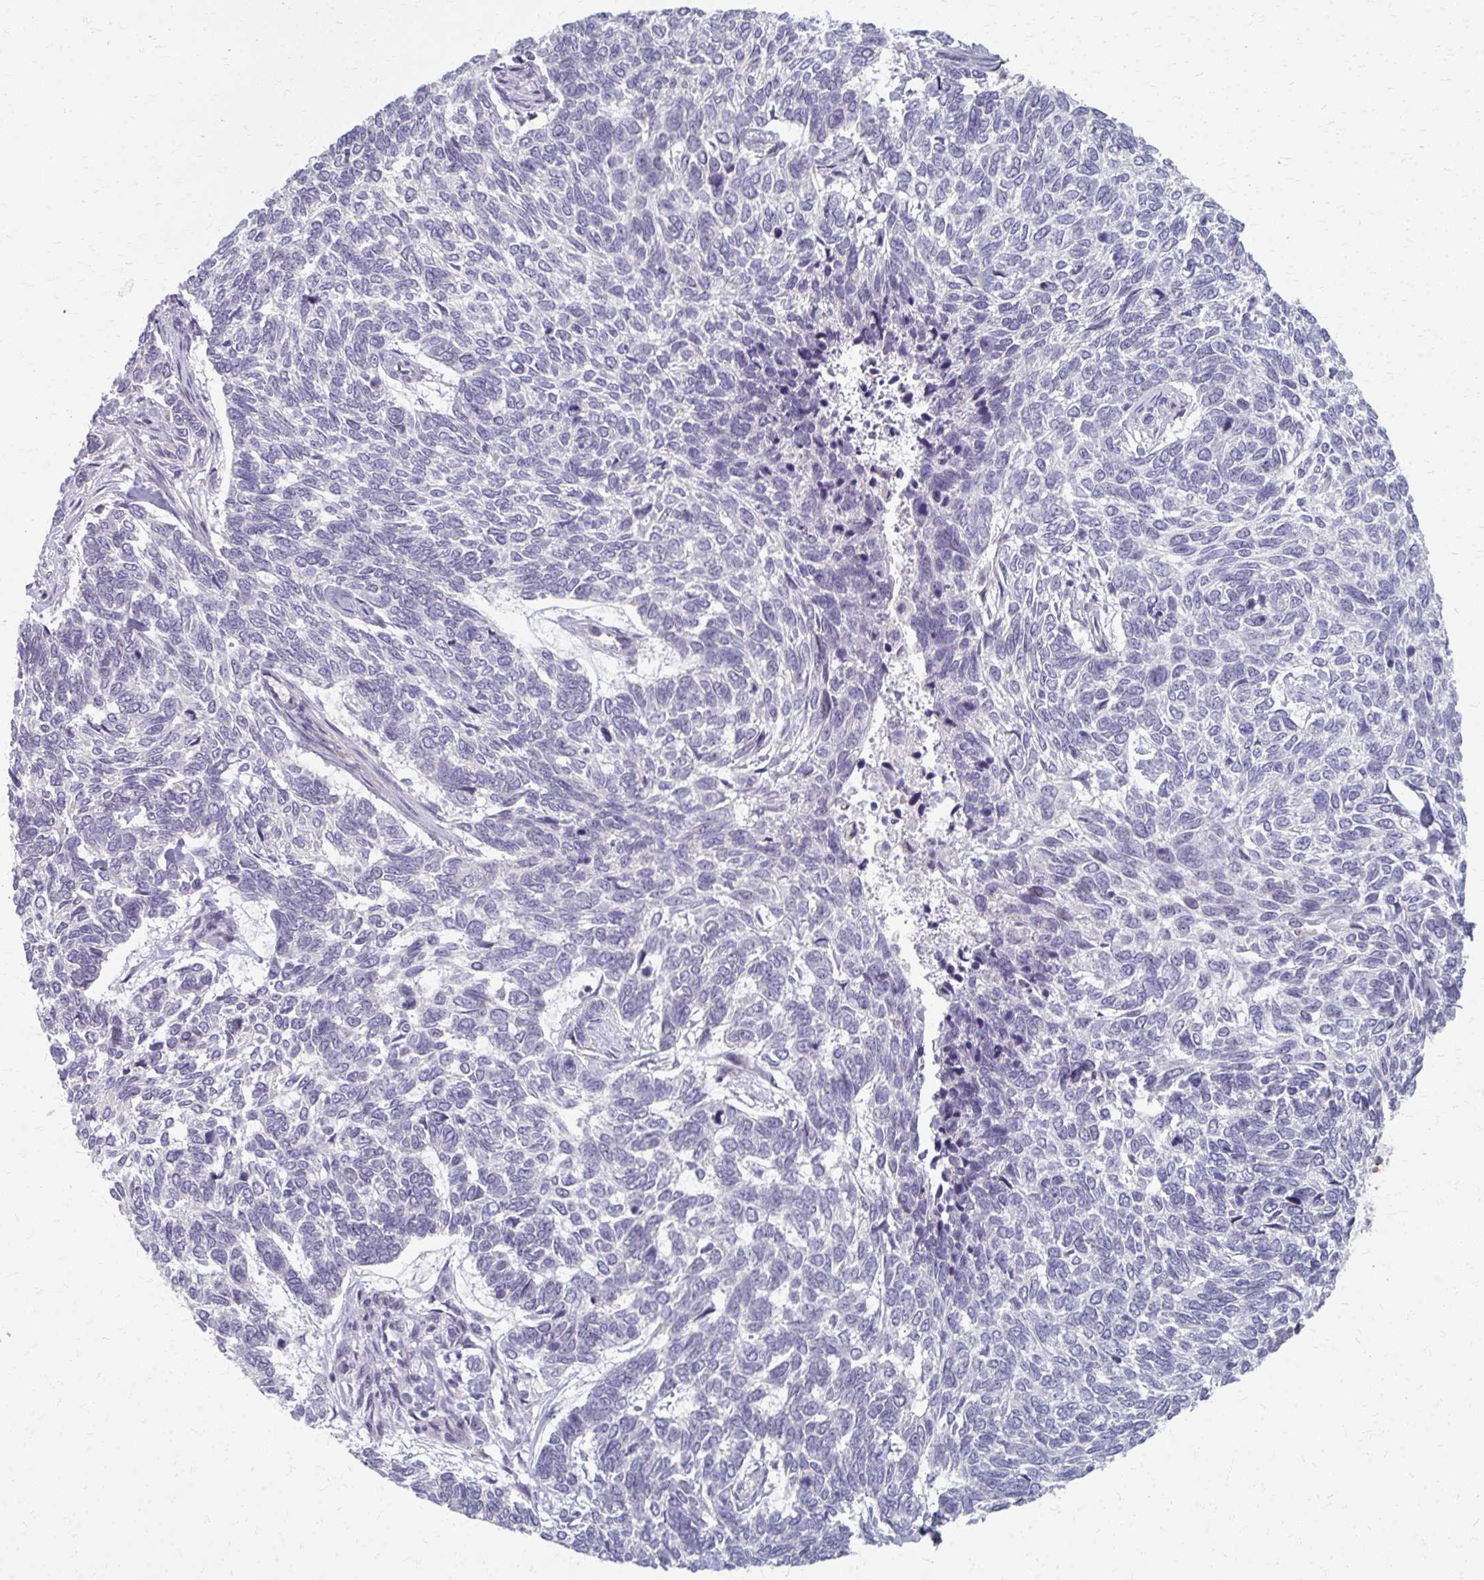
{"staining": {"intensity": "negative", "quantity": "none", "location": "none"}, "tissue": "skin cancer", "cell_type": "Tumor cells", "image_type": "cancer", "snomed": [{"axis": "morphology", "description": "Basal cell carcinoma"}, {"axis": "topography", "description": "Skin"}], "caption": "DAB immunohistochemical staining of skin basal cell carcinoma reveals no significant expression in tumor cells.", "gene": "NUDT16", "patient": {"sex": "female", "age": 65}}